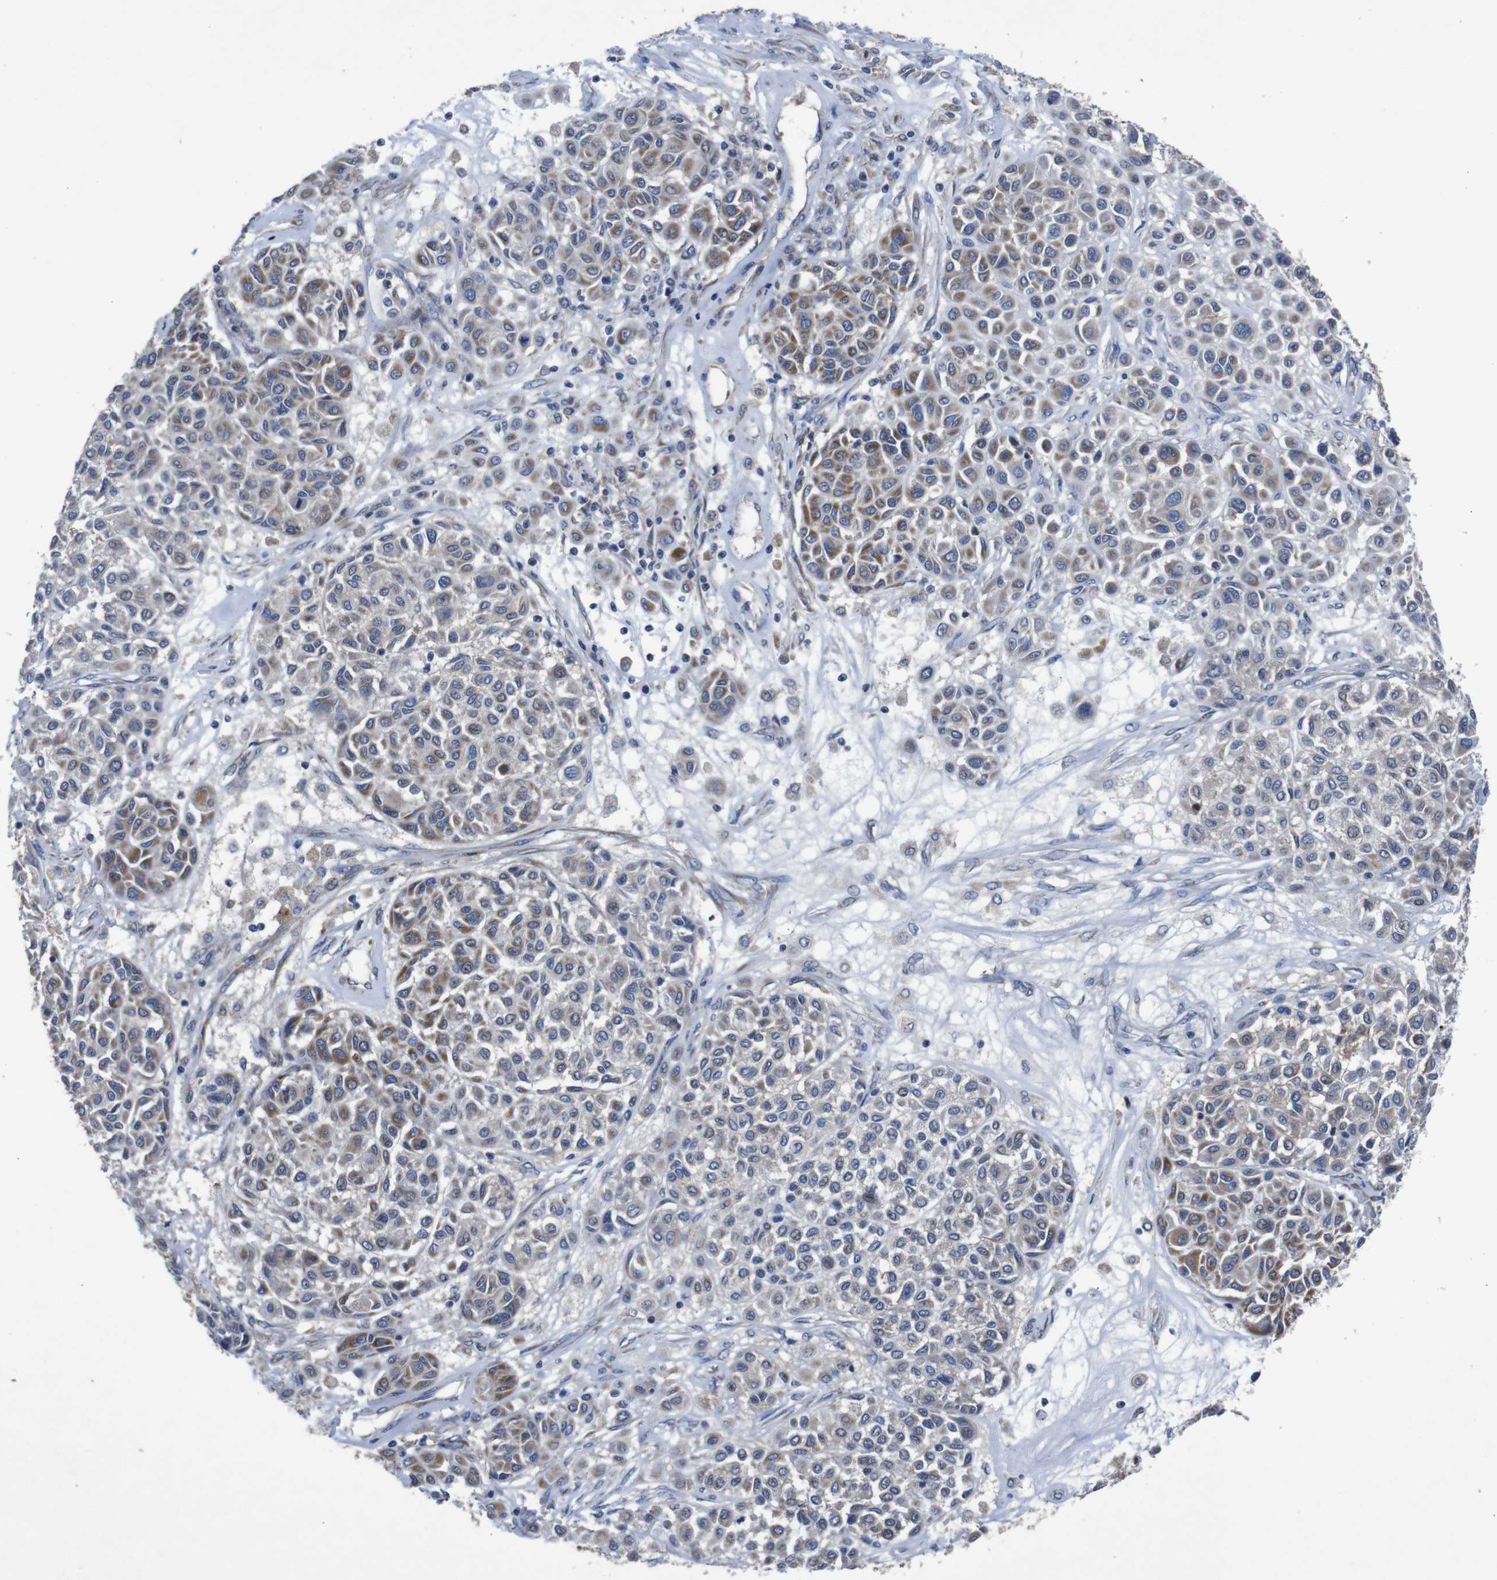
{"staining": {"intensity": "moderate", "quantity": "25%-75%", "location": "cytoplasmic/membranous"}, "tissue": "melanoma", "cell_type": "Tumor cells", "image_type": "cancer", "snomed": [{"axis": "morphology", "description": "Malignant melanoma, Metastatic site"}, {"axis": "topography", "description": "Soft tissue"}], "caption": "Immunohistochemistry (IHC) photomicrograph of neoplastic tissue: melanoma stained using immunohistochemistry (IHC) reveals medium levels of moderate protein expression localized specifically in the cytoplasmic/membranous of tumor cells, appearing as a cytoplasmic/membranous brown color.", "gene": "CHST10", "patient": {"sex": "male", "age": 41}}